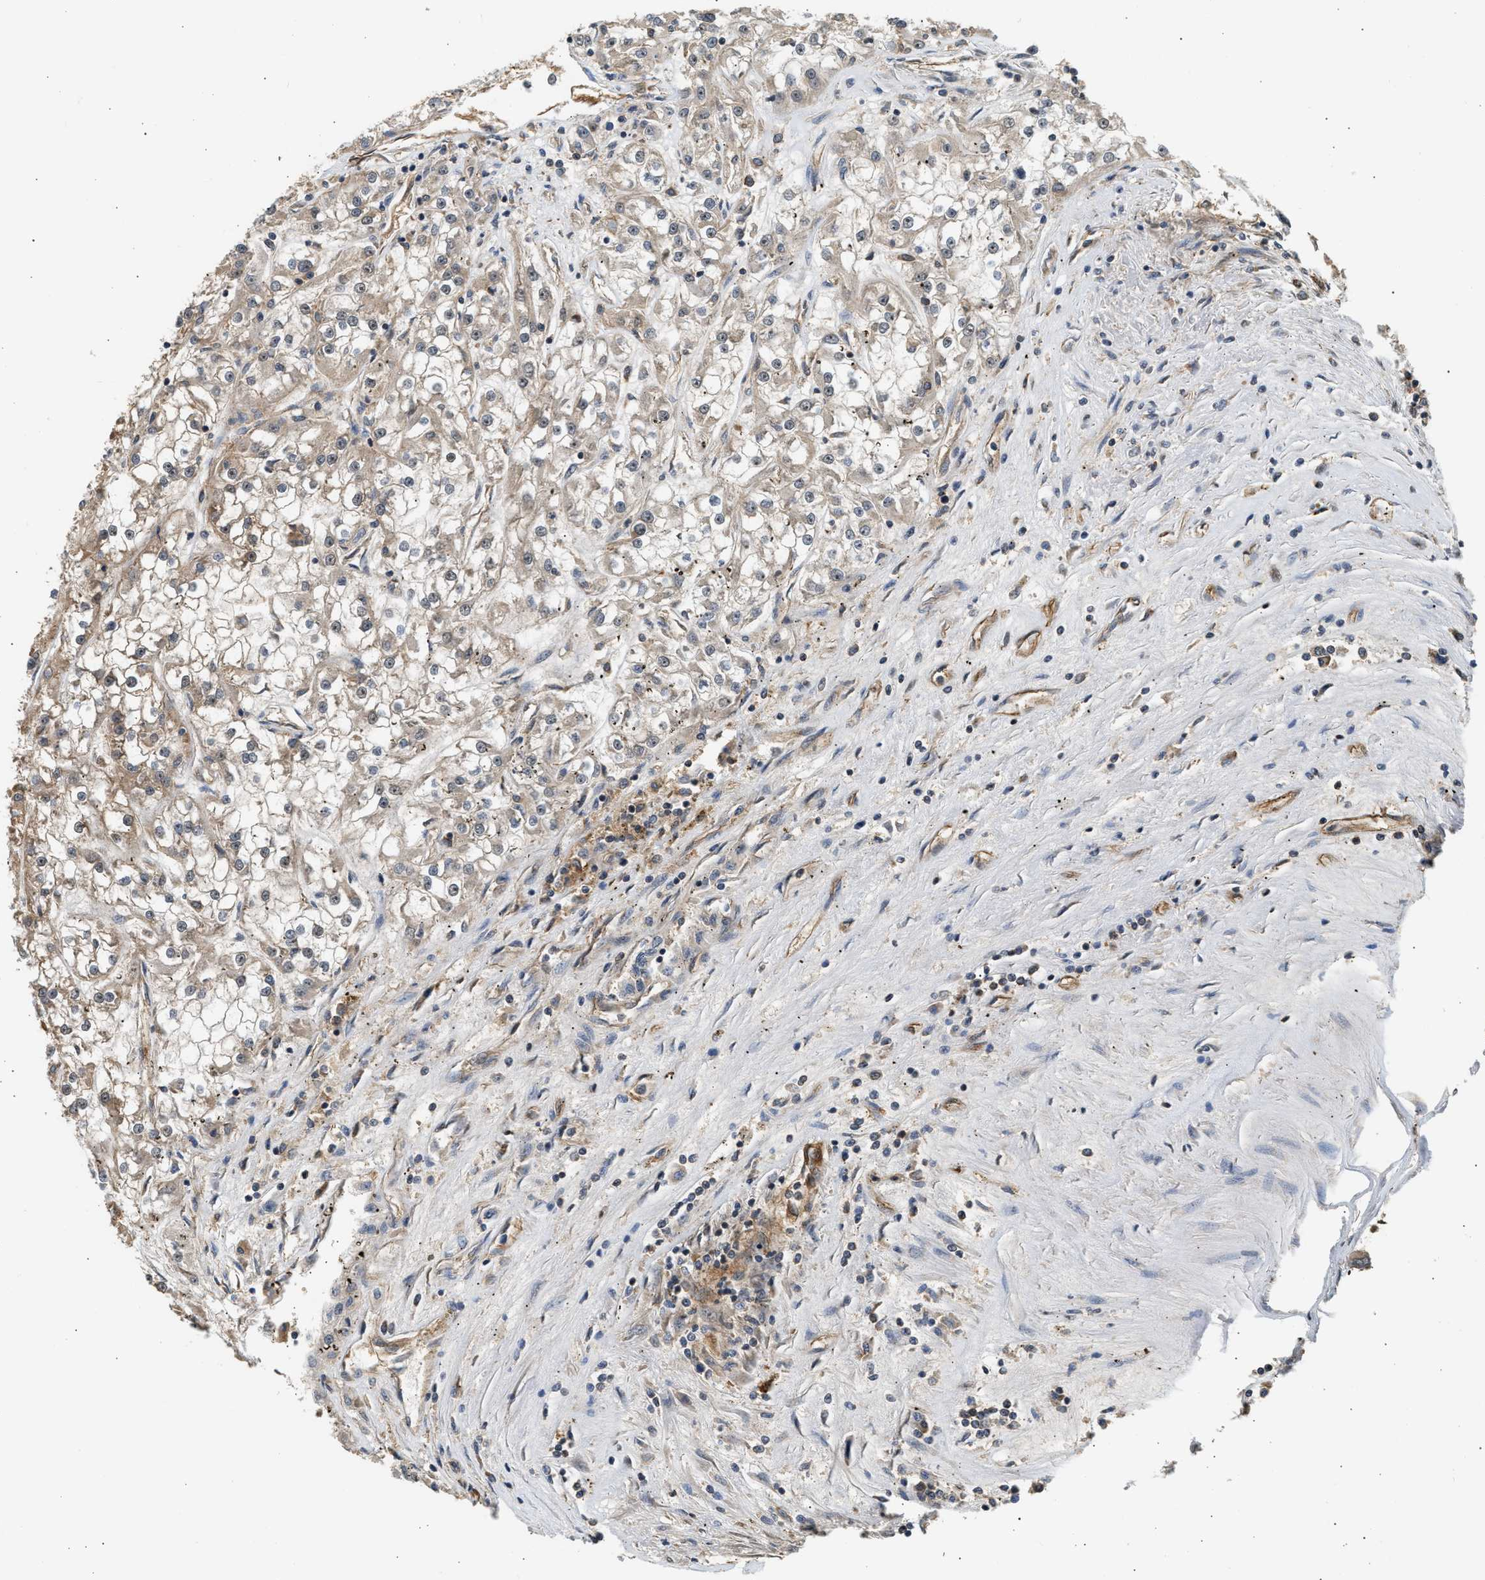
{"staining": {"intensity": "moderate", "quantity": ">75%", "location": "cytoplasmic/membranous"}, "tissue": "renal cancer", "cell_type": "Tumor cells", "image_type": "cancer", "snomed": [{"axis": "morphology", "description": "Adenocarcinoma, NOS"}, {"axis": "topography", "description": "Kidney"}], "caption": "The image reveals staining of adenocarcinoma (renal), revealing moderate cytoplasmic/membranous protein staining (brown color) within tumor cells. The protein of interest is shown in brown color, while the nuclei are stained blue.", "gene": "DUSP14", "patient": {"sex": "female", "age": 52}}